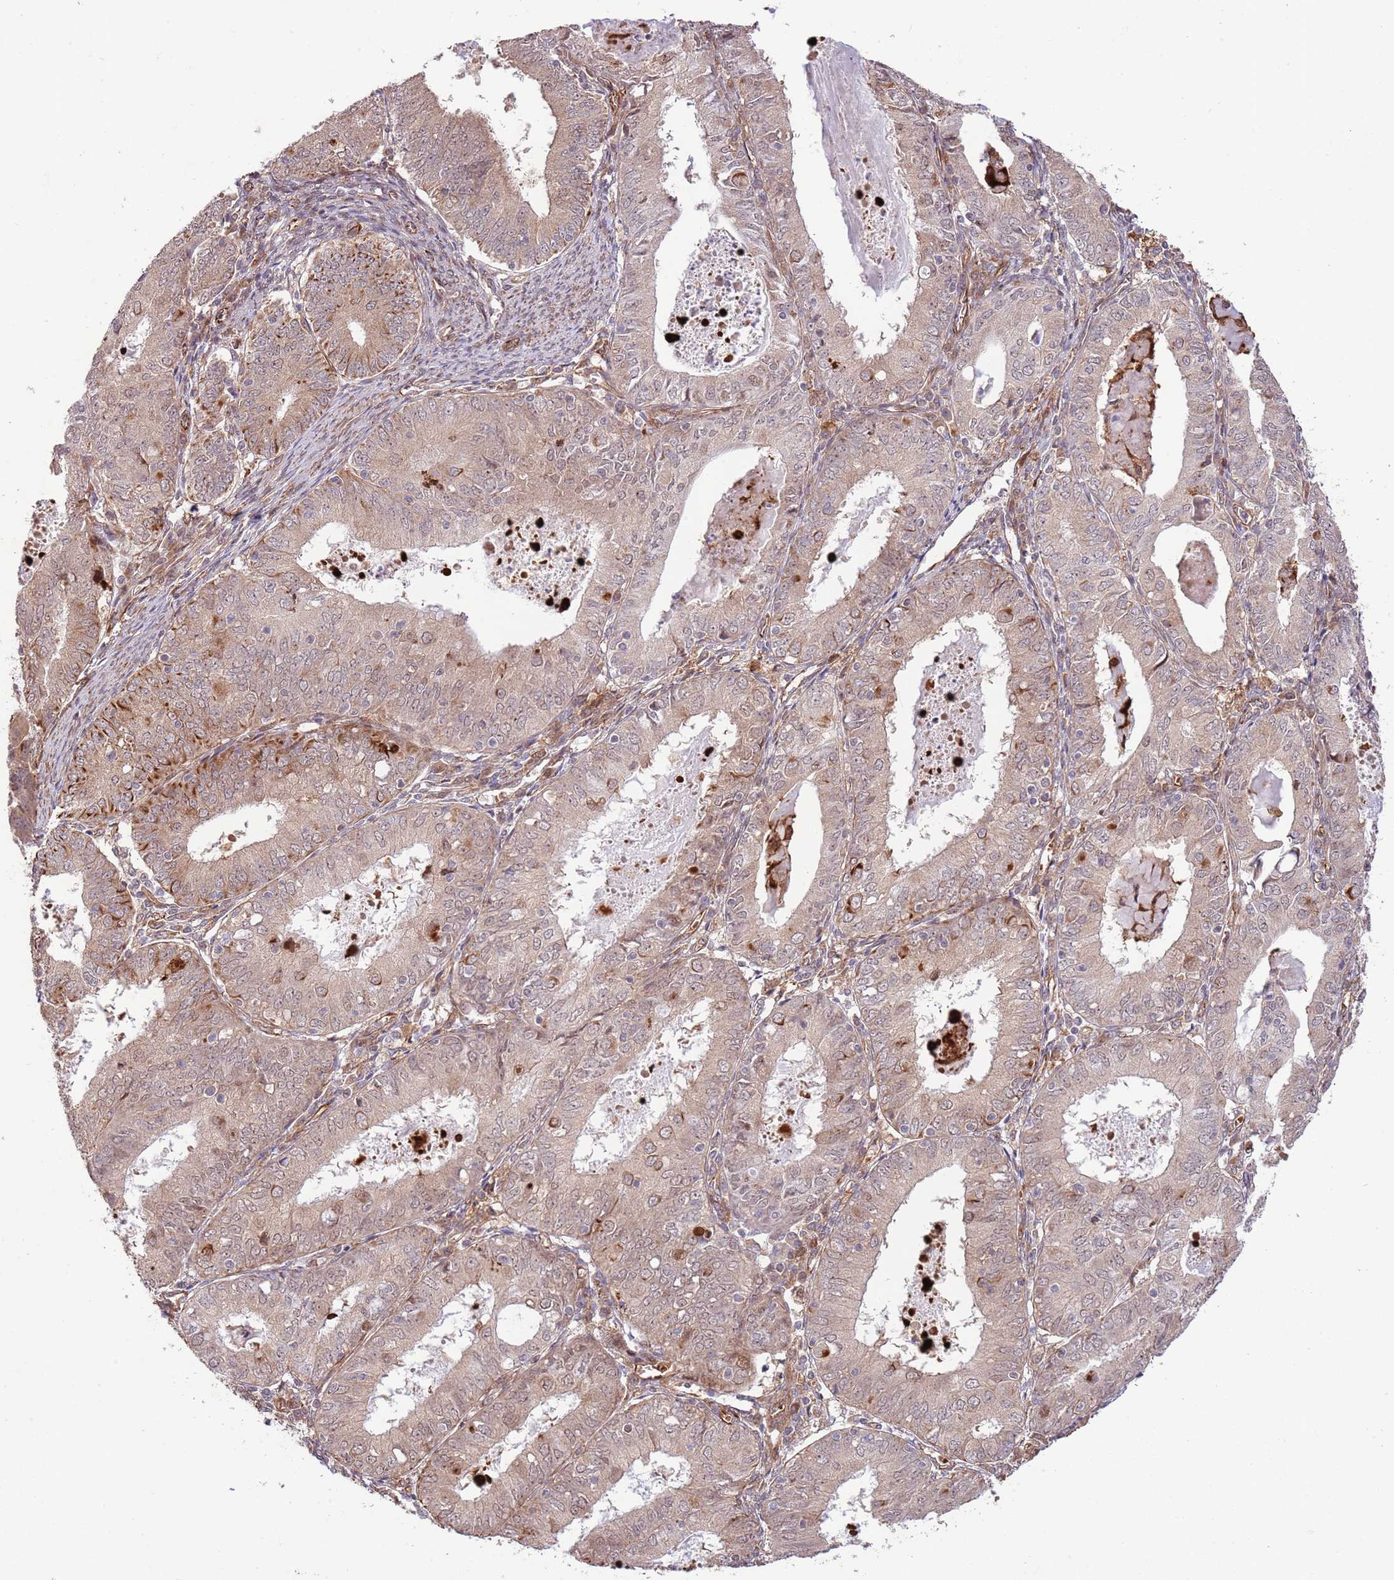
{"staining": {"intensity": "strong", "quantity": "<25%", "location": "cytoplasmic/membranous"}, "tissue": "endometrial cancer", "cell_type": "Tumor cells", "image_type": "cancer", "snomed": [{"axis": "morphology", "description": "Adenocarcinoma, NOS"}, {"axis": "topography", "description": "Endometrium"}], "caption": "Immunohistochemistry (IHC) micrograph of endometrial cancer stained for a protein (brown), which shows medium levels of strong cytoplasmic/membranous expression in approximately <25% of tumor cells.", "gene": "NEK3", "patient": {"sex": "female", "age": 57}}